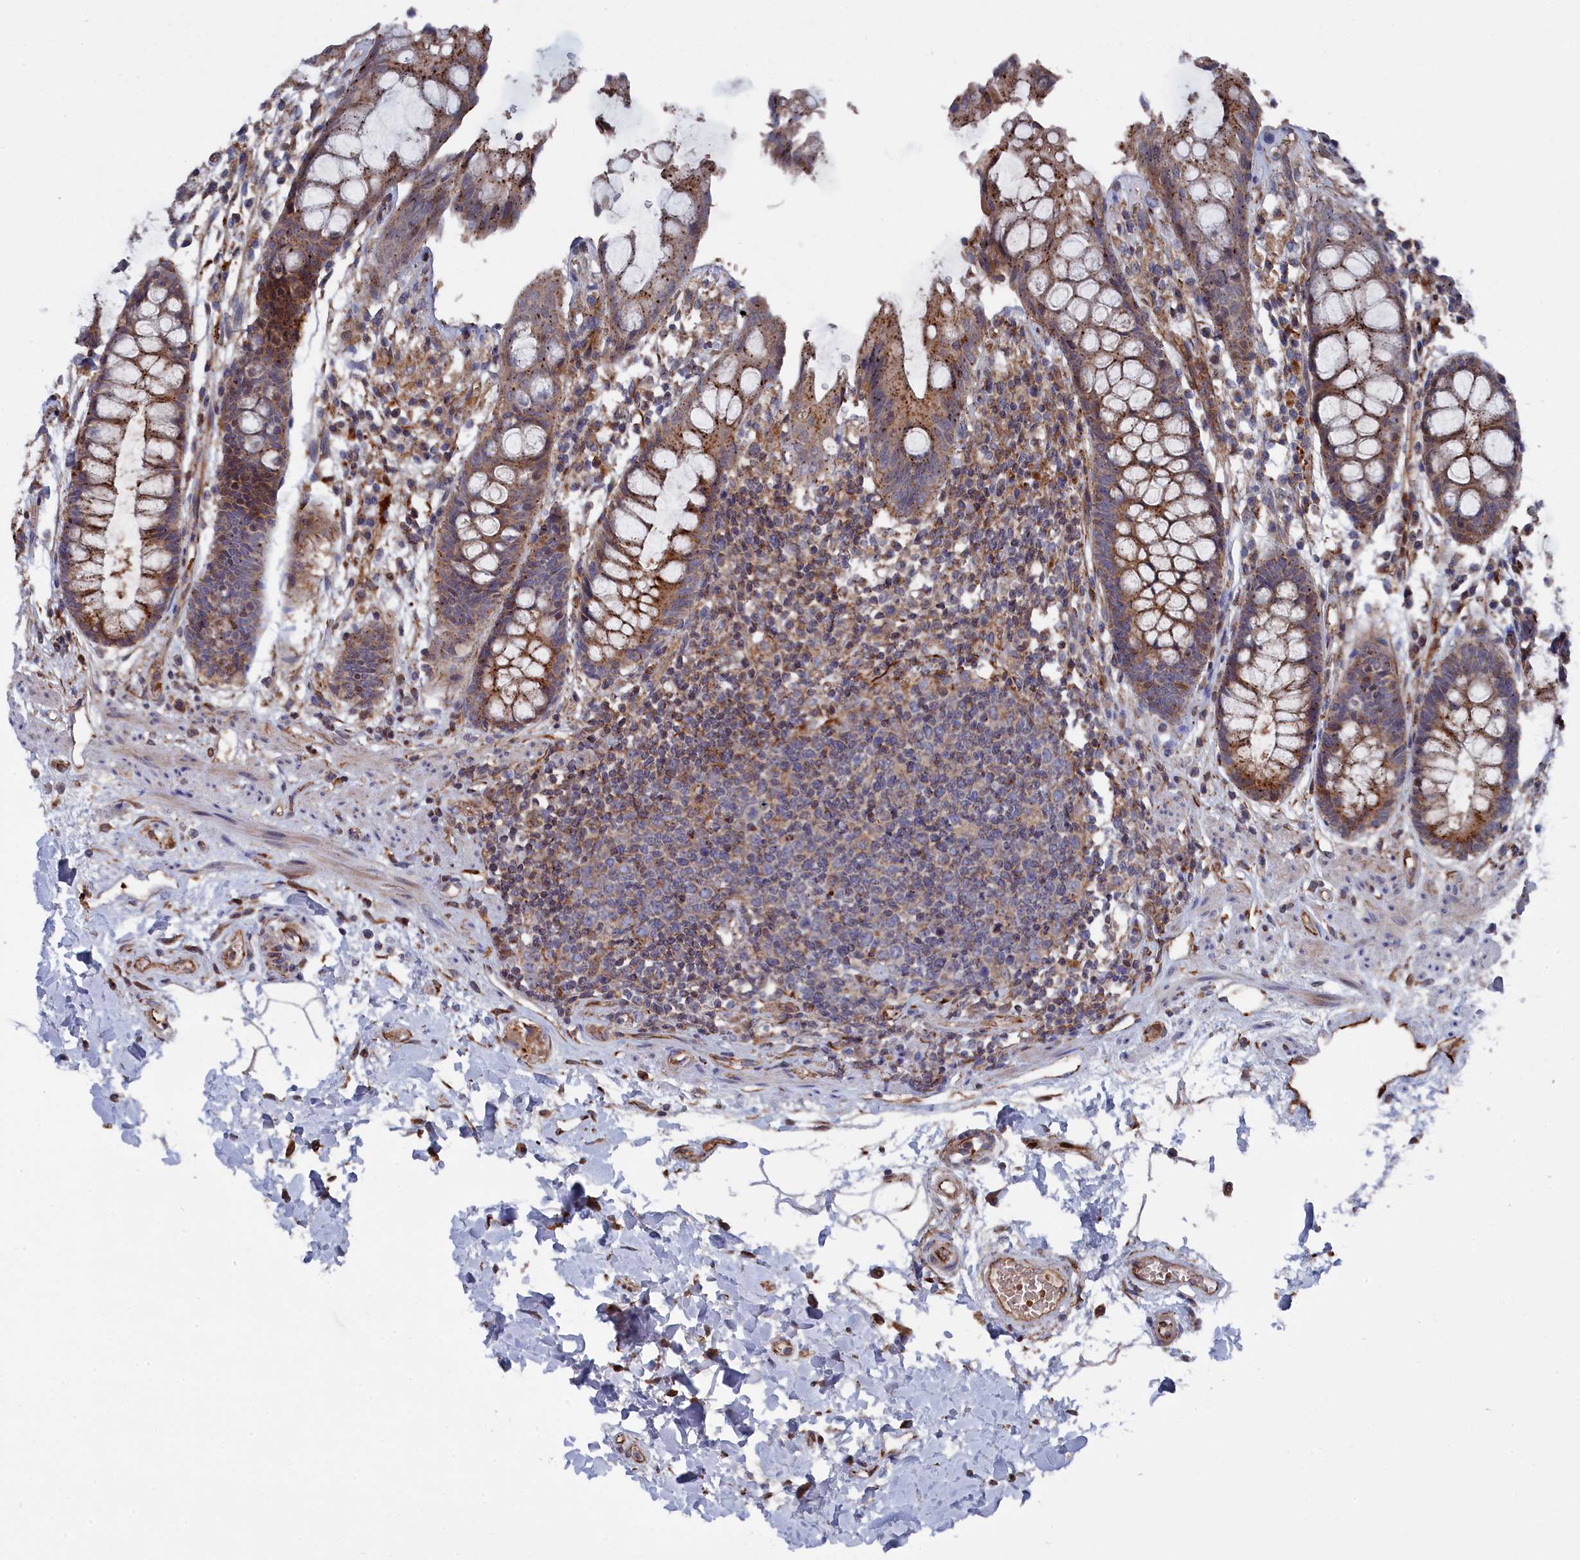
{"staining": {"intensity": "moderate", "quantity": ">75%", "location": "cytoplasmic/membranous"}, "tissue": "rectum", "cell_type": "Glandular cells", "image_type": "normal", "snomed": [{"axis": "morphology", "description": "Normal tissue, NOS"}, {"axis": "topography", "description": "Rectum"}], "caption": "Immunohistochemistry of benign human rectum reveals medium levels of moderate cytoplasmic/membranous expression in approximately >75% of glandular cells.", "gene": "SMG9", "patient": {"sex": "male", "age": 64}}